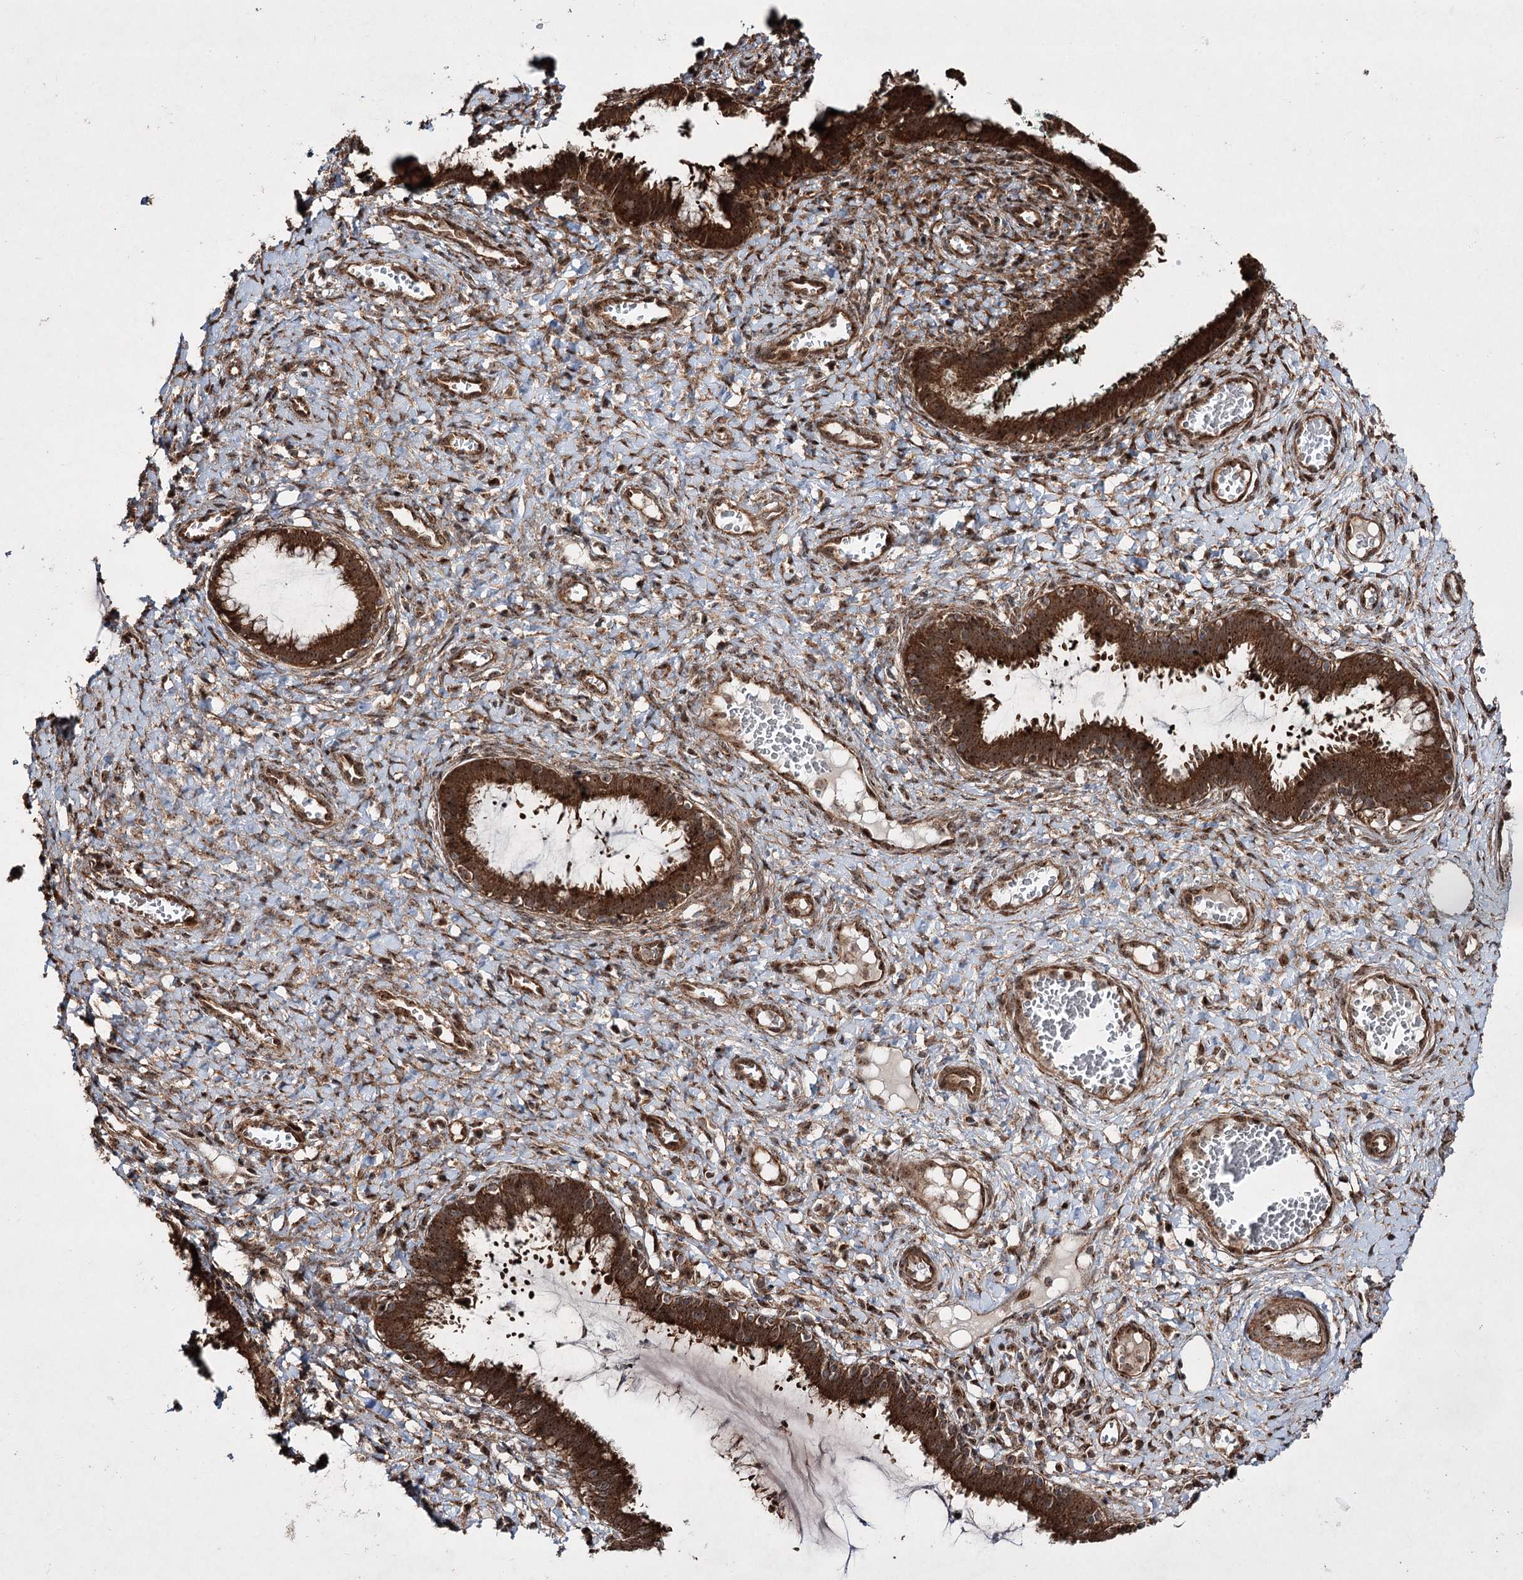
{"staining": {"intensity": "strong", "quantity": ">75%", "location": "cytoplasmic/membranous"}, "tissue": "cervix", "cell_type": "Glandular cells", "image_type": "normal", "snomed": [{"axis": "morphology", "description": "Normal tissue, NOS"}, {"axis": "morphology", "description": "Adenocarcinoma, NOS"}, {"axis": "topography", "description": "Cervix"}], "caption": "This histopathology image displays benign cervix stained with immunohistochemistry to label a protein in brown. The cytoplasmic/membranous of glandular cells show strong positivity for the protein. Nuclei are counter-stained blue.", "gene": "SERINC5", "patient": {"sex": "female", "age": 29}}